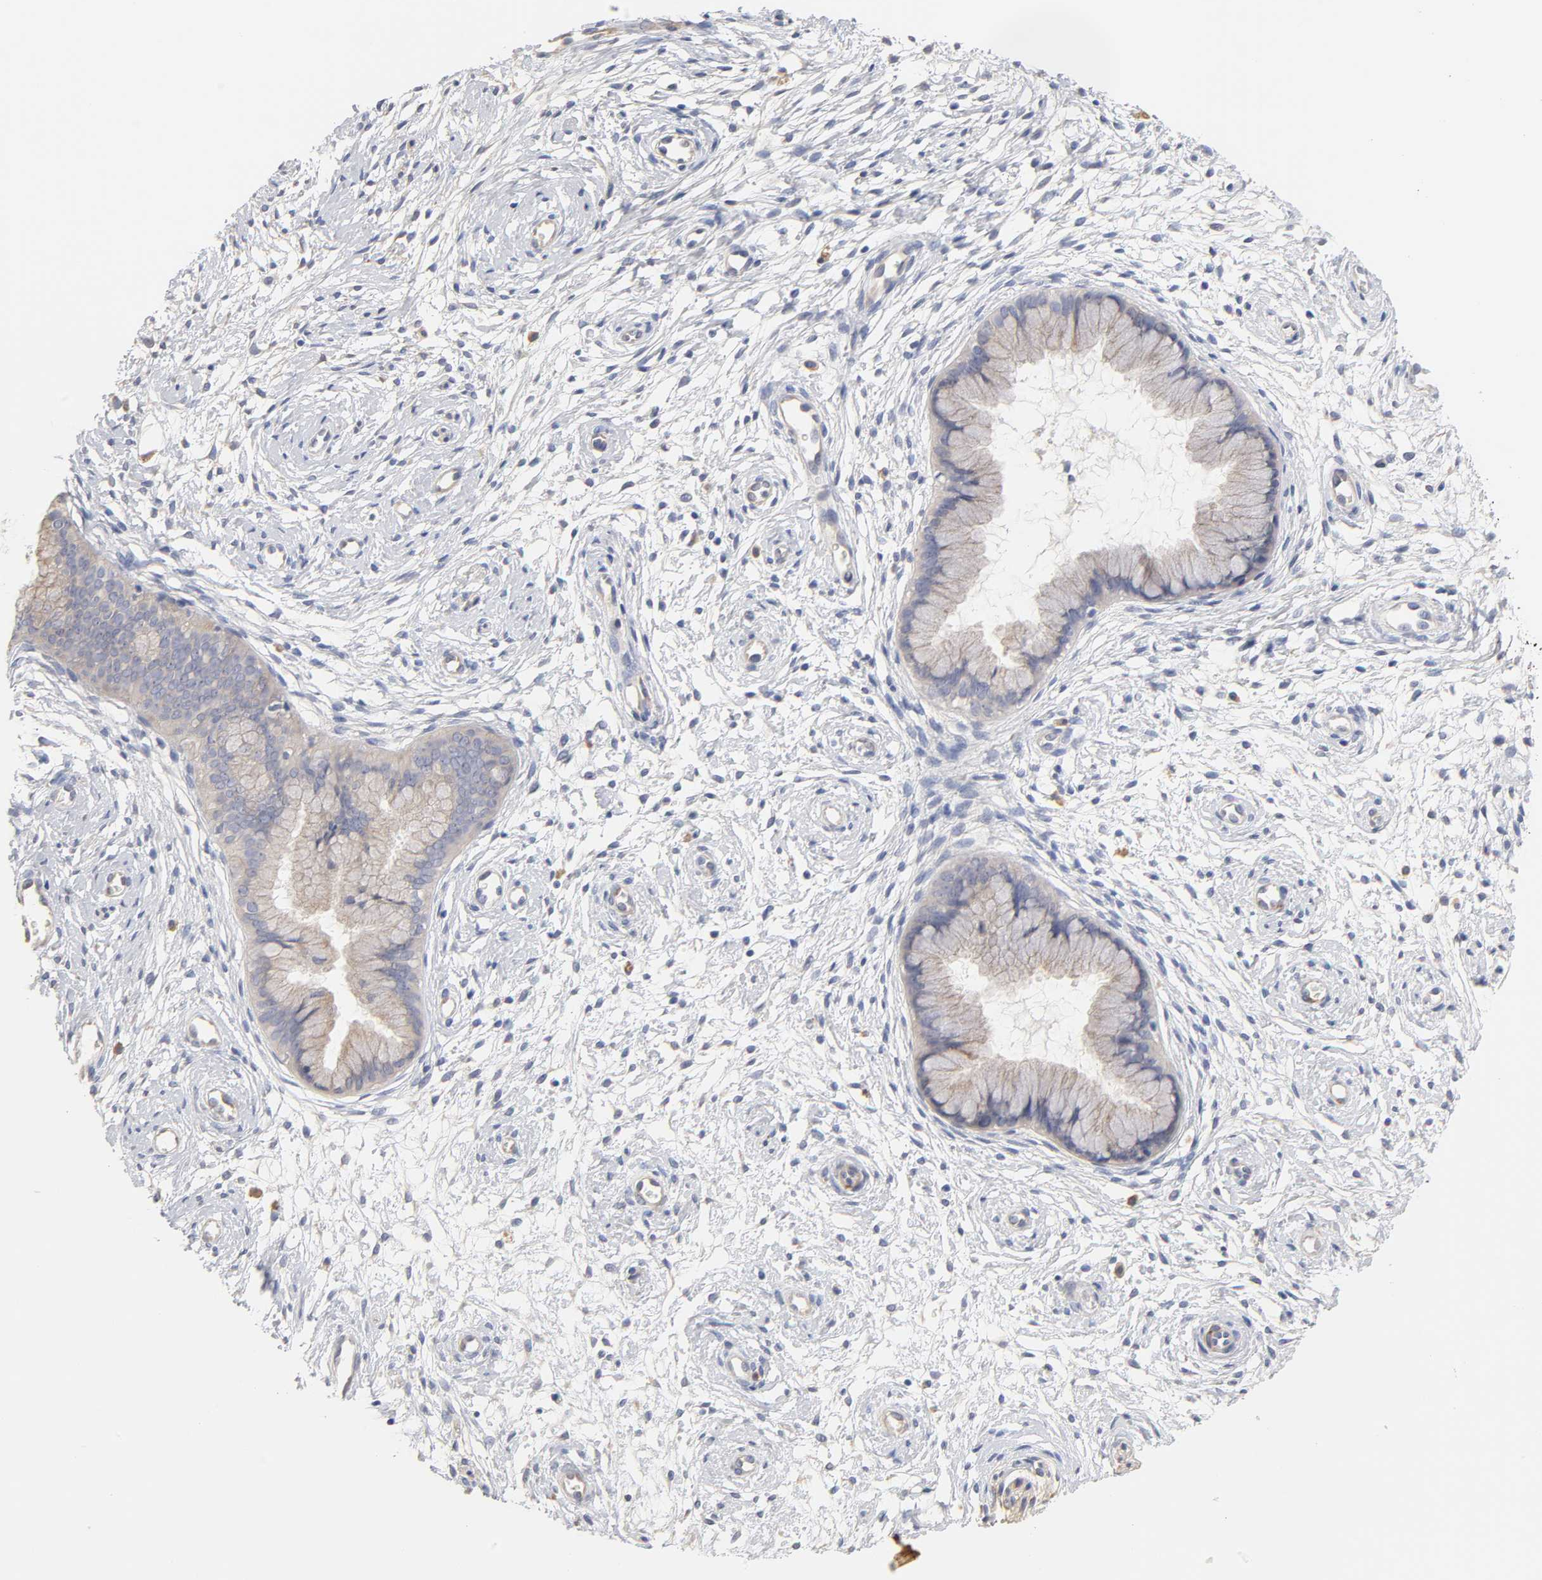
{"staining": {"intensity": "negative", "quantity": "none", "location": "none"}, "tissue": "cervix", "cell_type": "Glandular cells", "image_type": "normal", "snomed": [{"axis": "morphology", "description": "Normal tissue, NOS"}, {"axis": "topography", "description": "Cervix"}], "caption": "Glandular cells show no significant protein expression in benign cervix.", "gene": "LAMB1", "patient": {"sex": "female", "age": 39}}